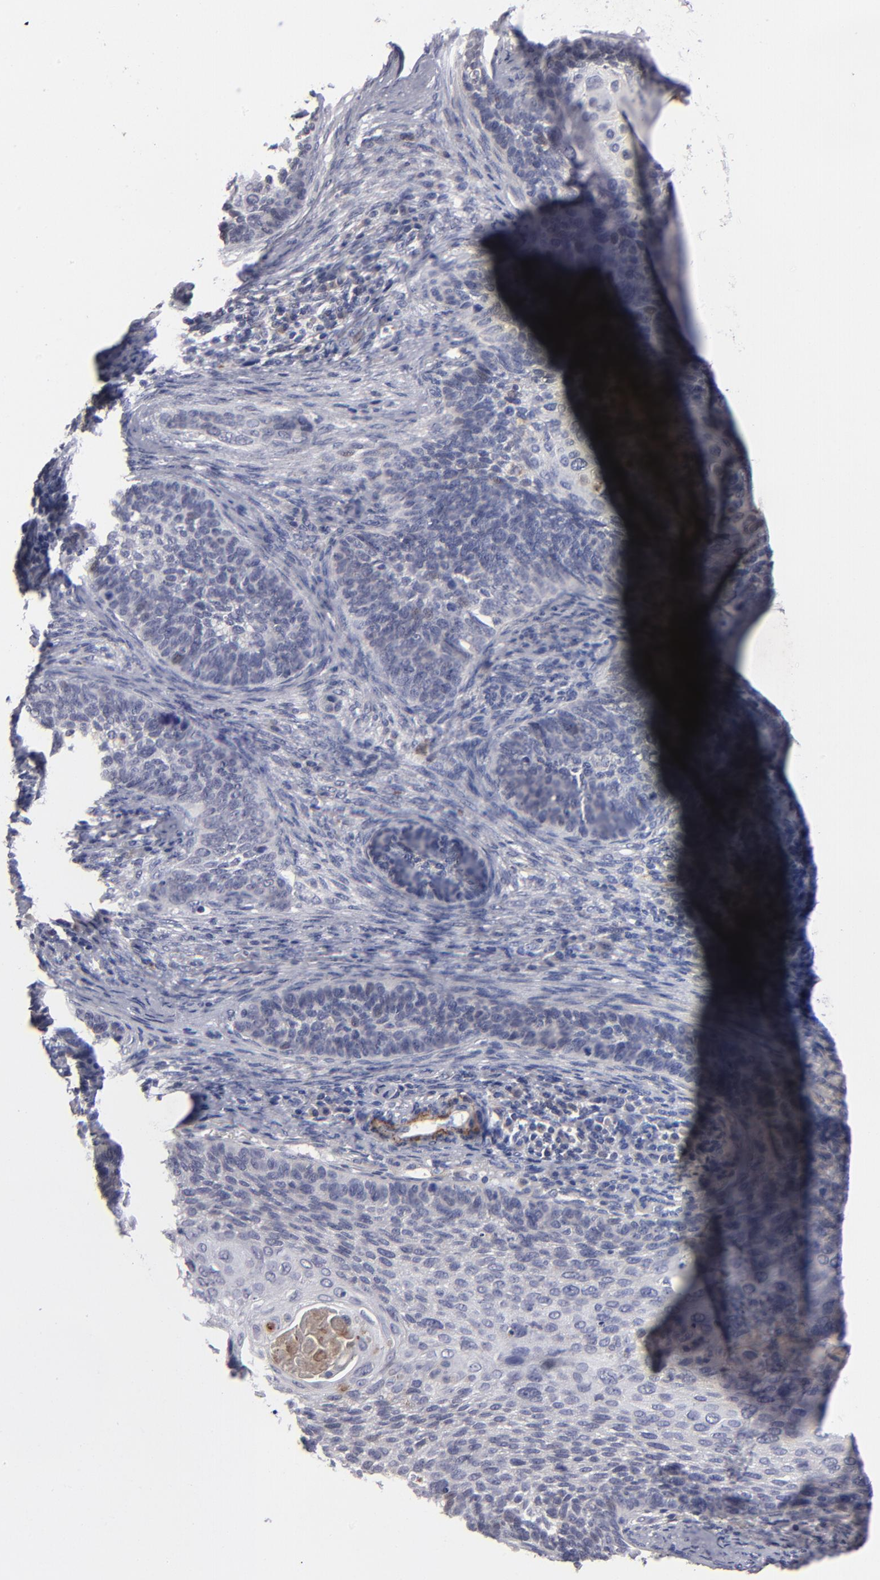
{"staining": {"intensity": "weak", "quantity": "<25%", "location": "cytoplasmic/membranous"}, "tissue": "cervical cancer", "cell_type": "Tumor cells", "image_type": "cancer", "snomed": [{"axis": "morphology", "description": "Squamous cell carcinoma, NOS"}, {"axis": "topography", "description": "Cervix"}], "caption": "There is no significant positivity in tumor cells of cervical cancer.", "gene": "GPM6B", "patient": {"sex": "female", "age": 33}}